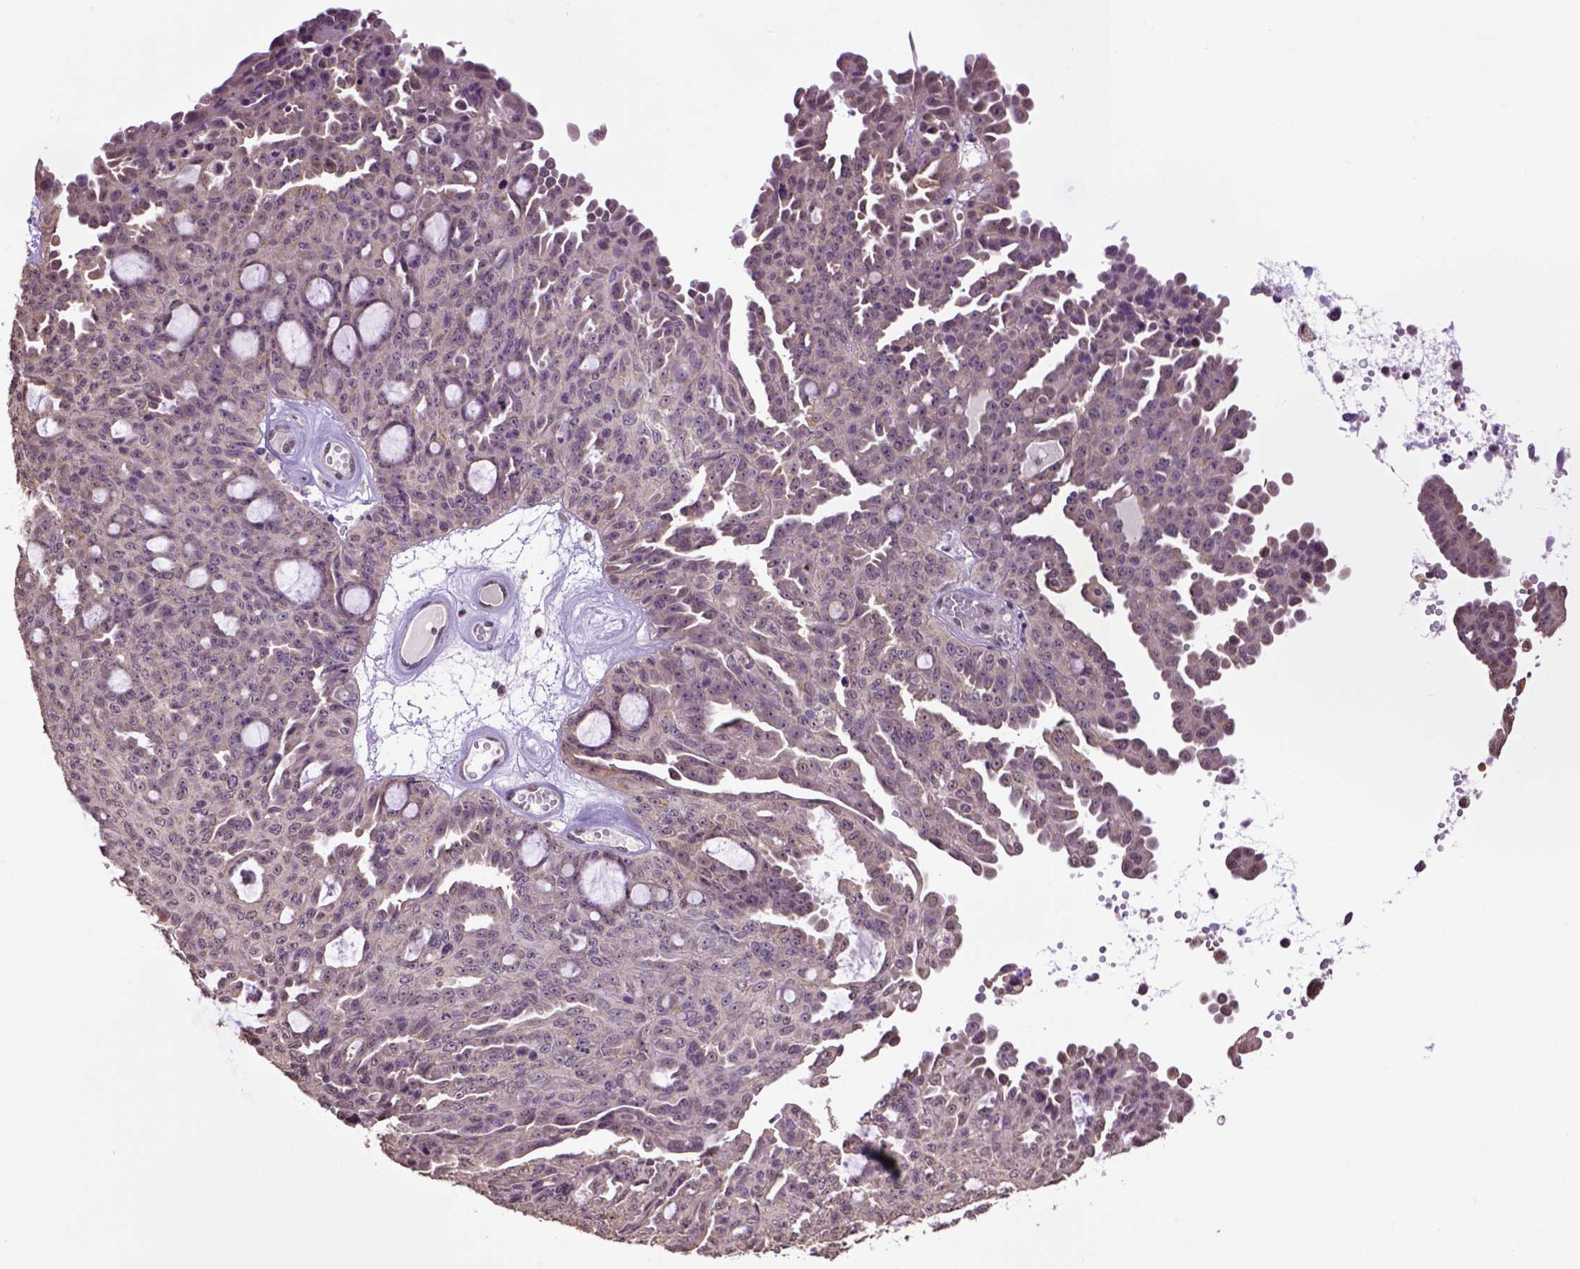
{"staining": {"intensity": "weak", "quantity": "<25%", "location": "cytoplasmic/membranous"}, "tissue": "ovarian cancer", "cell_type": "Tumor cells", "image_type": "cancer", "snomed": [{"axis": "morphology", "description": "Cystadenocarcinoma, serous, NOS"}, {"axis": "topography", "description": "Ovary"}], "caption": "Tumor cells are negative for brown protein staining in ovarian serous cystadenocarcinoma. (Immunohistochemistry (ihc), brightfield microscopy, high magnification).", "gene": "WDR17", "patient": {"sex": "female", "age": 71}}